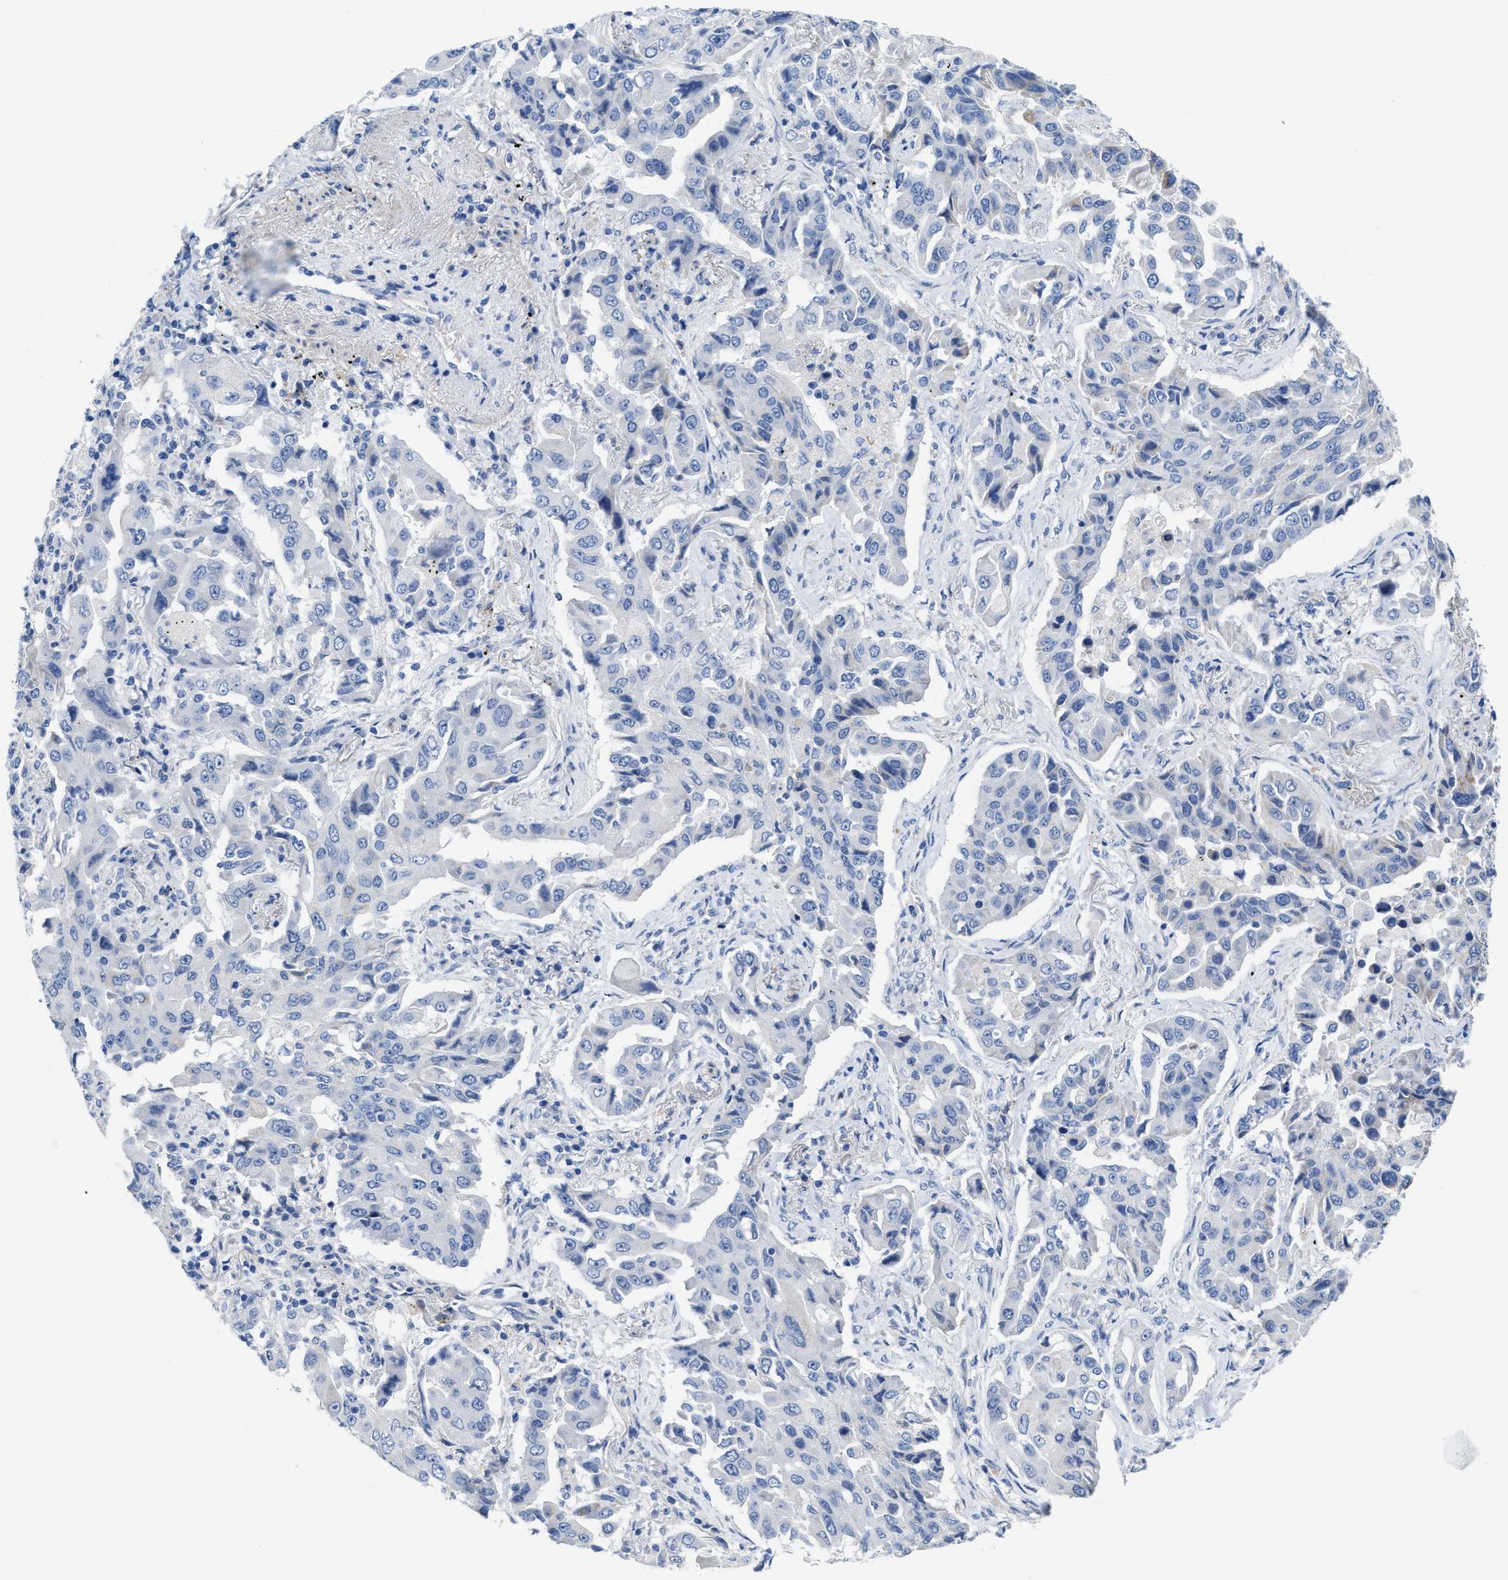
{"staining": {"intensity": "negative", "quantity": "none", "location": "none"}, "tissue": "lung cancer", "cell_type": "Tumor cells", "image_type": "cancer", "snomed": [{"axis": "morphology", "description": "Adenocarcinoma, NOS"}, {"axis": "topography", "description": "Lung"}], "caption": "Tumor cells show no significant staining in lung cancer.", "gene": "CPA2", "patient": {"sex": "female", "age": 65}}